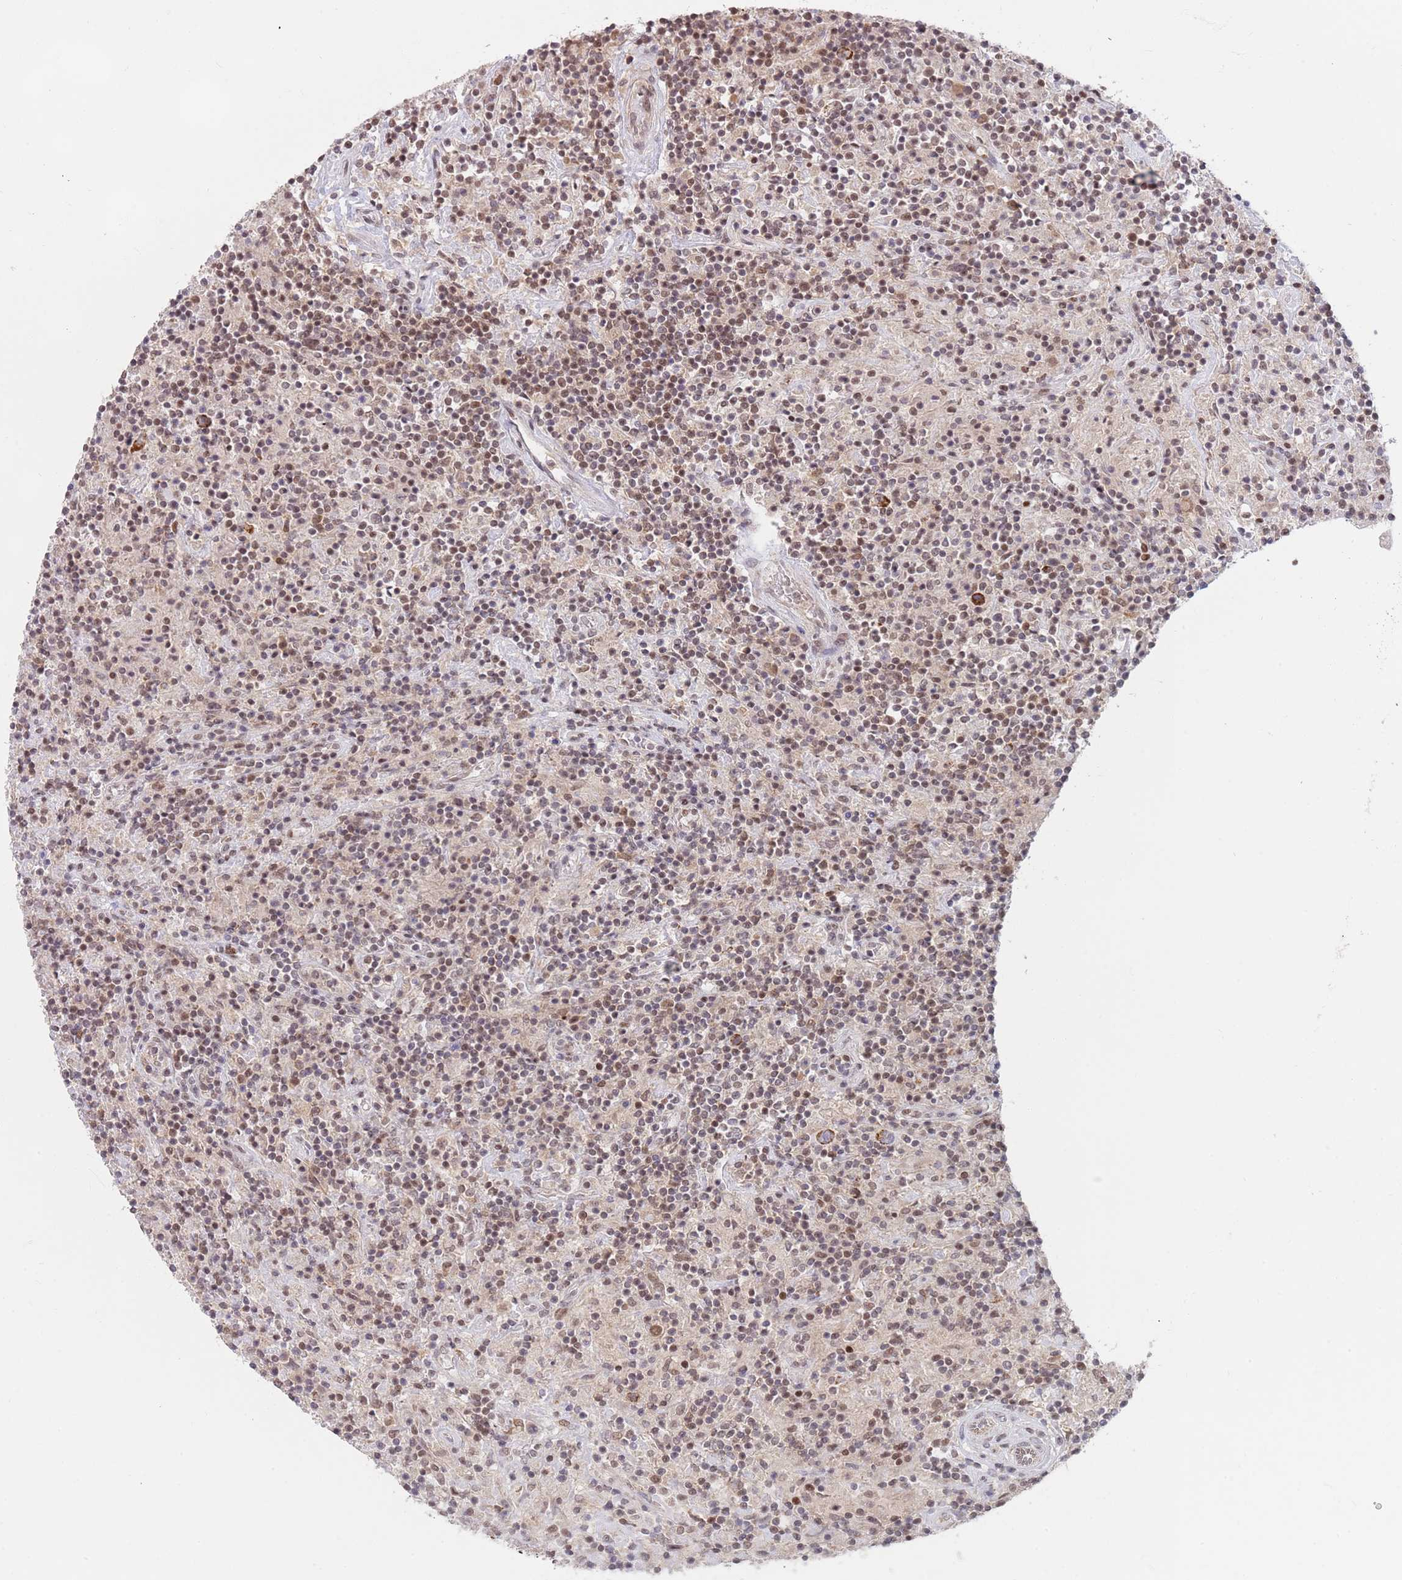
{"staining": {"intensity": "strong", "quantity": ">75%", "location": "cytoplasmic/membranous"}, "tissue": "lymphoma", "cell_type": "Tumor cells", "image_type": "cancer", "snomed": [{"axis": "morphology", "description": "Hodgkin's disease, NOS"}, {"axis": "topography", "description": "Lymph node"}], "caption": "The image reveals immunohistochemical staining of Hodgkin's disease. There is strong cytoplasmic/membranous staining is seen in about >75% of tumor cells.", "gene": "TIMM13", "patient": {"sex": "male", "age": 70}}